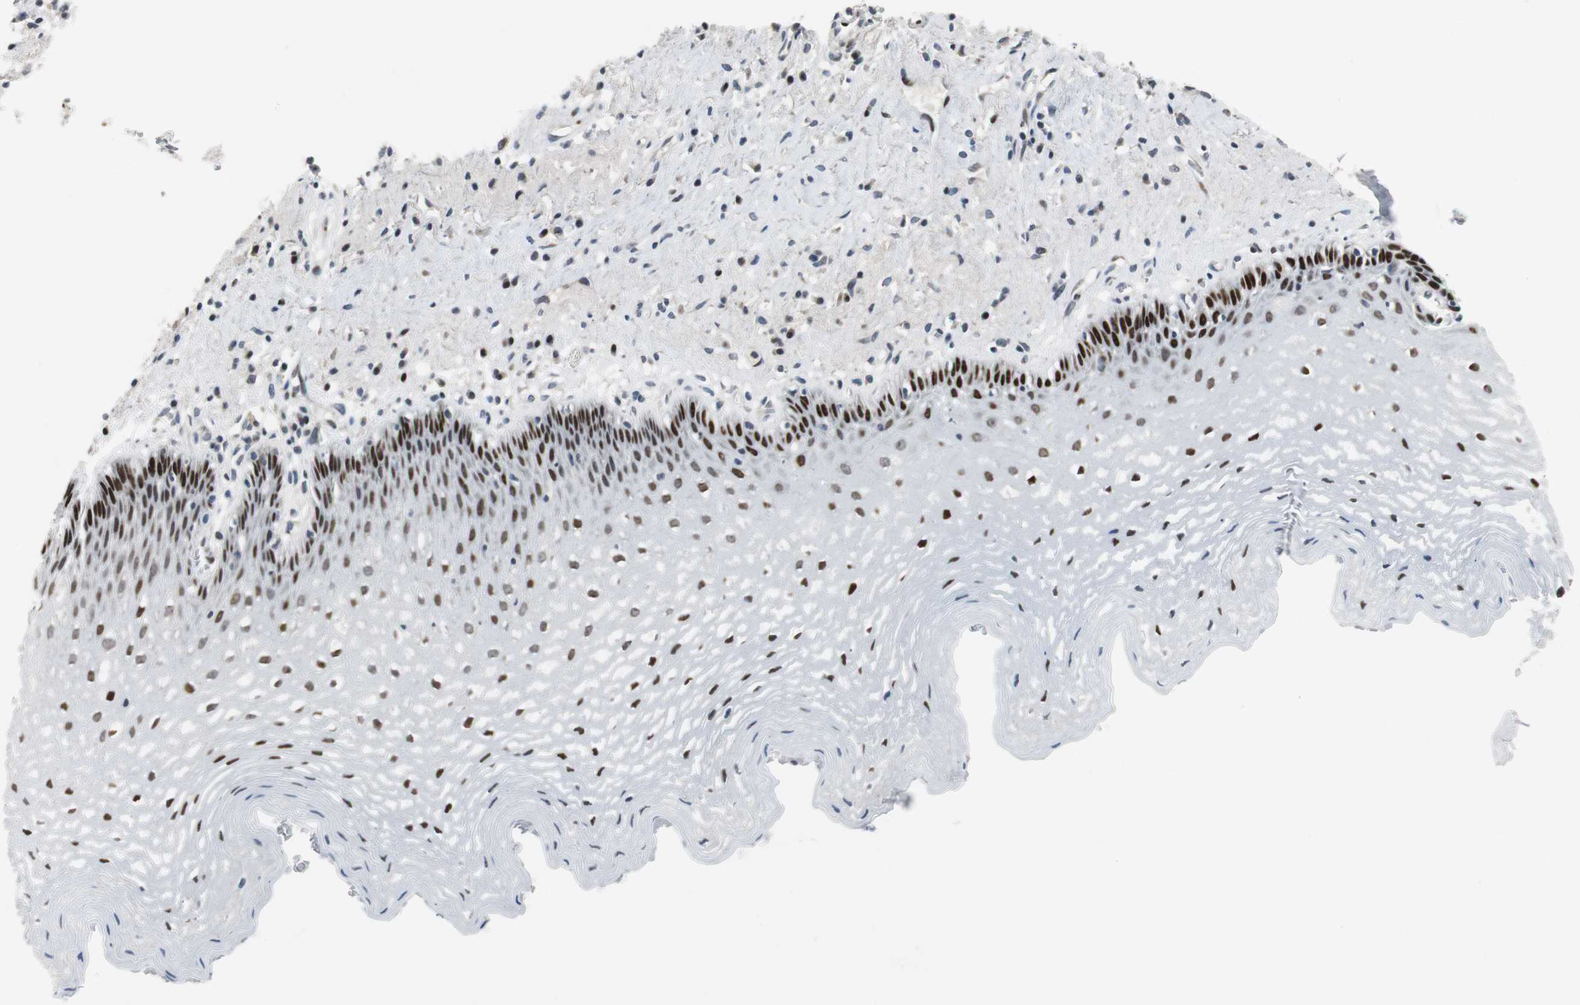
{"staining": {"intensity": "strong", "quantity": "25%-75%", "location": "nuclear"}, "tissue": "esophagus", "cell_type": "Squamous epithelial cells", "image_type": "normal", "snomed": [{"axis": "morphology", "description": "Normal tissue, NOS"}, {"axis": "topography", "description": "Esophagus"}], "caption": "Immunohistochemistry (IHC) photomicrograph of normal esophagus stained for a protein (brown), which exhibits high levels of strong nuclear staining in about 25%-75% of squamous epithelial cells.", "gene": "AJUBA", "patient": {"sex": "female", "age": 70}}